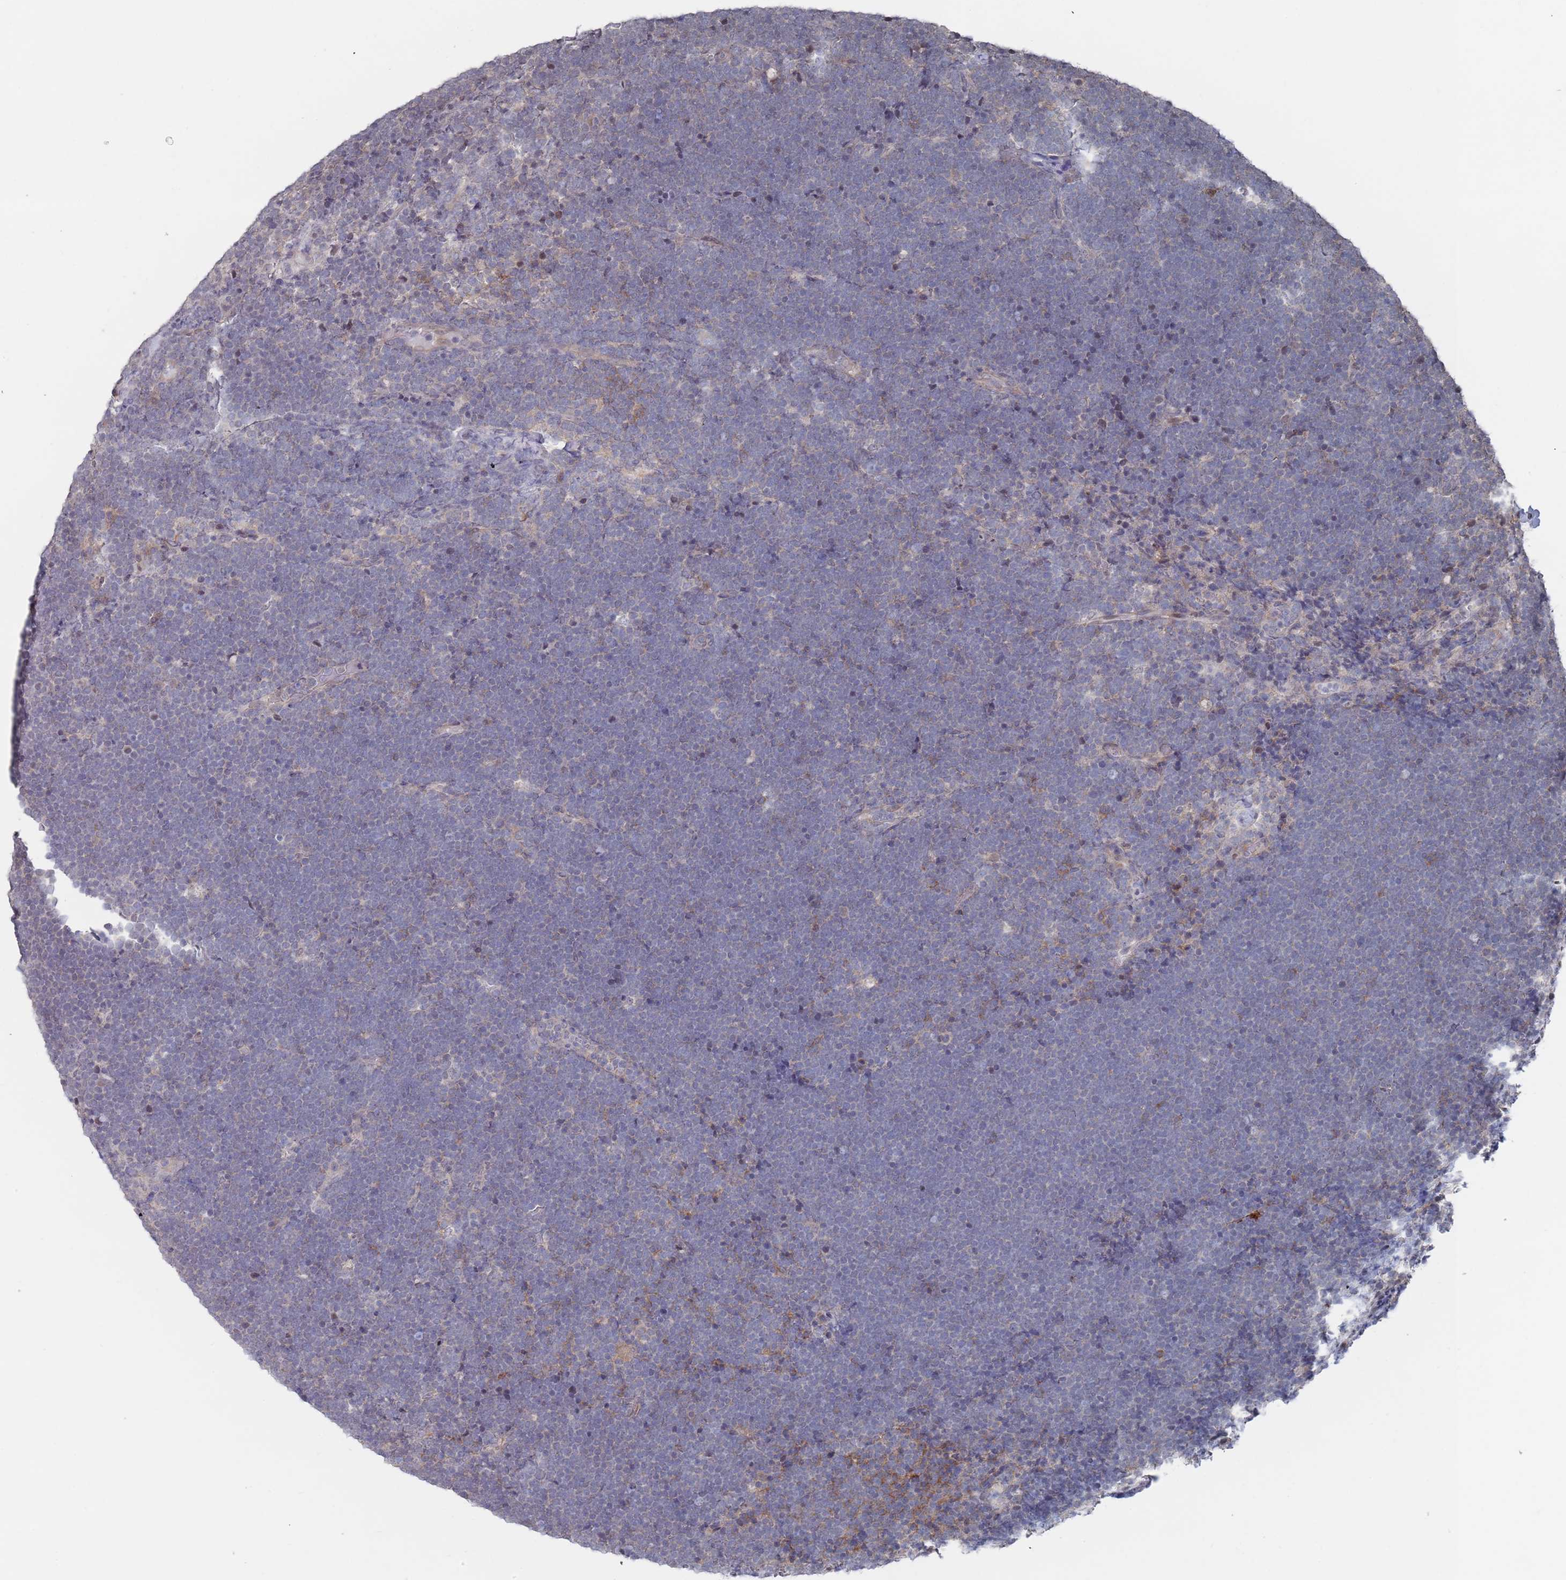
{"staining": {"intensity": "negative", "quantity": "none", "location": "none"}, "tissue": "lymphoma", "cell_type": "Tumor cells", "image_type": "cancer", "snomed": [{"axis": "morphology", "description": "Malignant lymphoma, non-Hodgkin's type, High grade"}, {"axis": "topography", "description": "Lymph node"}], "caption": "DAB (3,3'-diaminobenzidine) immunohistochemical staining of high-grade malignant lymphoma, non-Hodgkin's type displays no significant staining in tumor cells.", "gene": "DGKD", "patient": {"sex": "male", "age": 13}}